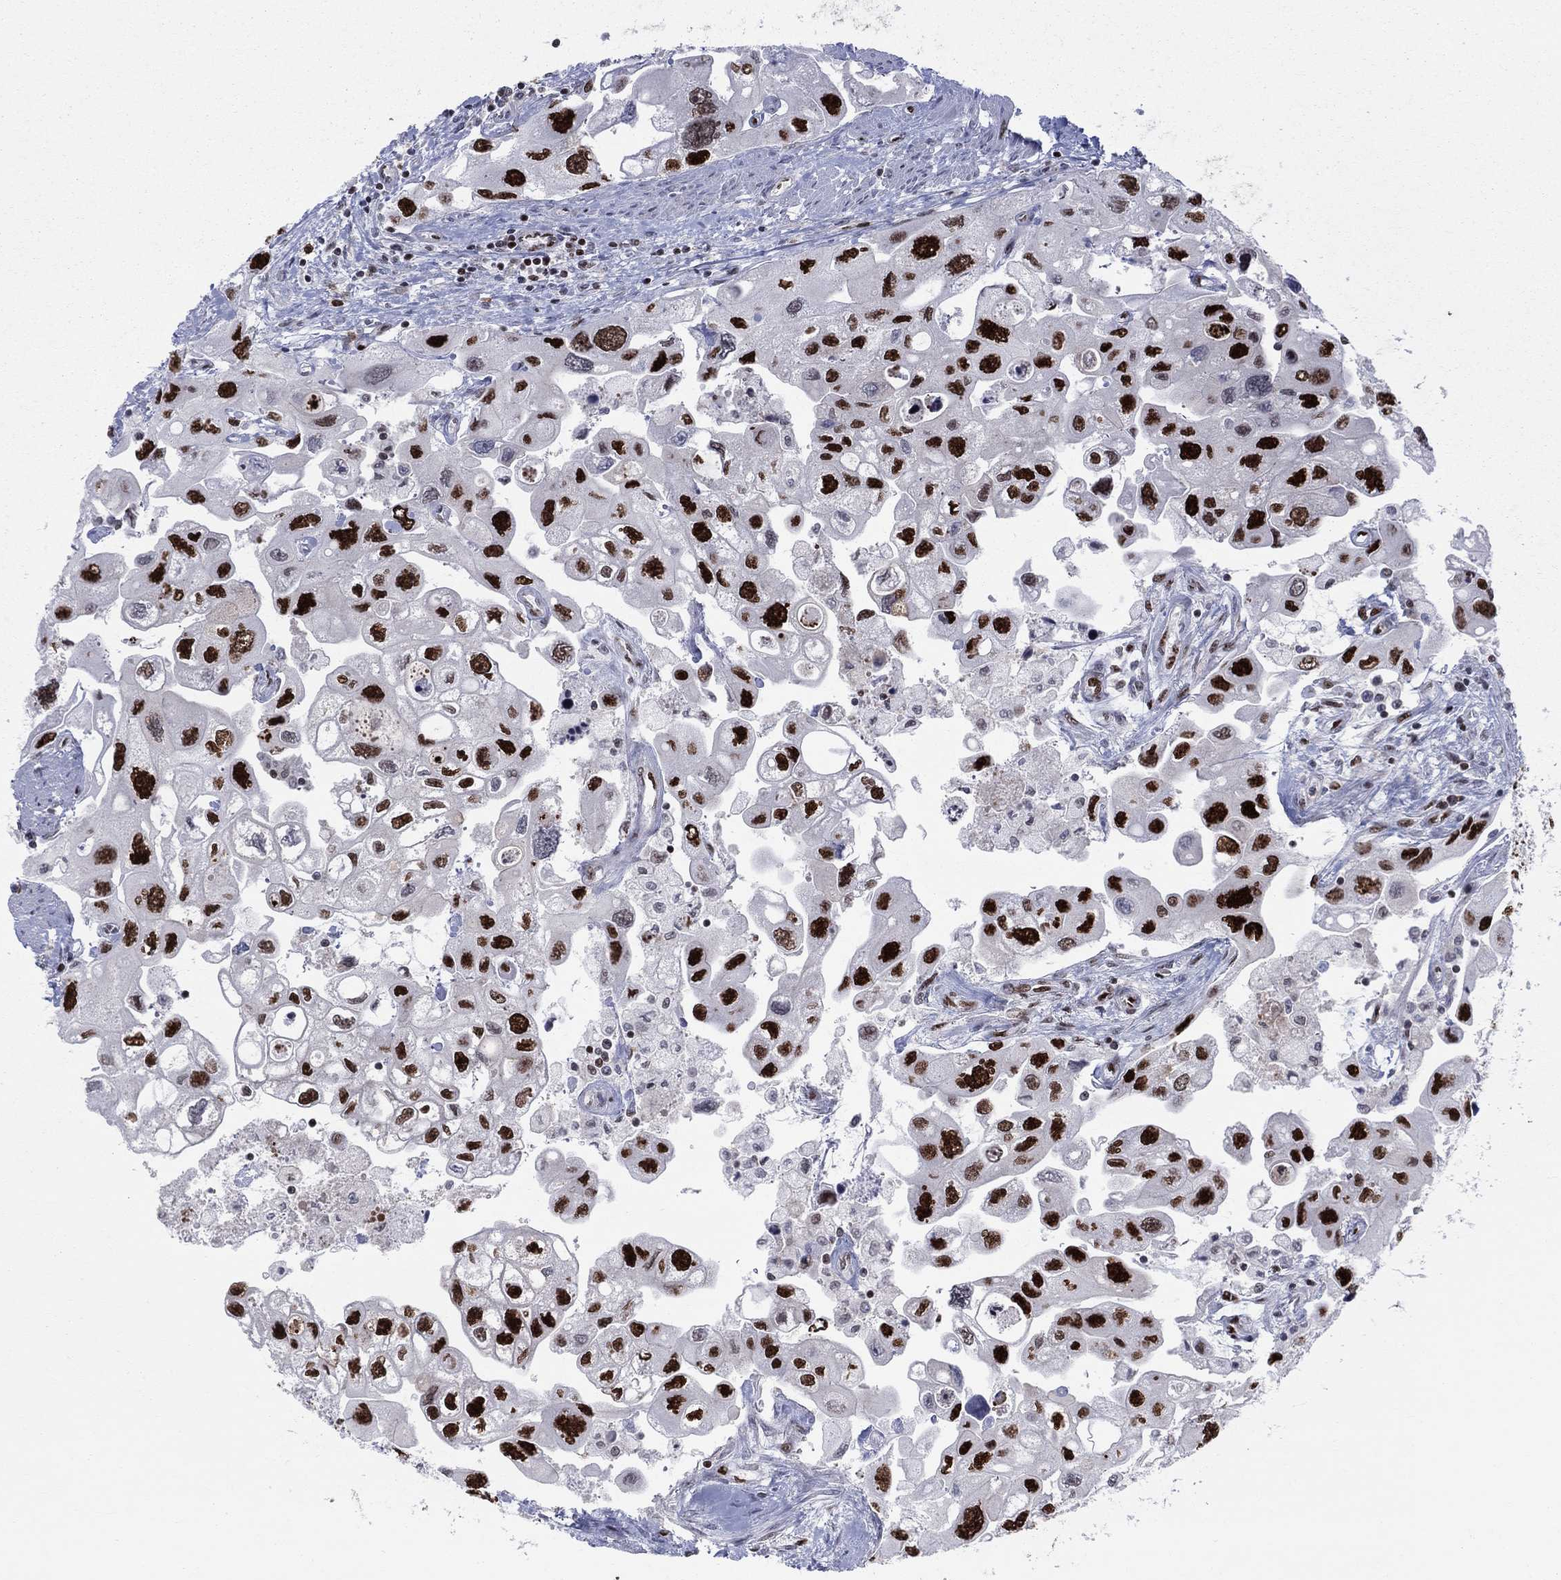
{"staining": {"intensity": "strong", "quantity": ">75%", "location": "nuclear"}, "tissue": "urothelial cancer", "cell_type": "Tumor cells", "image_type": "cancer", "snomed": [{"axis": "morphology", "description": "Urothelial carcinoma, High grade"}, {"axis": "topography", "description": "Urinary bladder"}], "caption": "This image displays immunohistochemistry (IHC) staining of human urothelial cancer, with high strong nuclear staining in about >75% of tumor cells.", "gene": "ZNHIT3", "patient": {"sex": "male", "age": 59}}